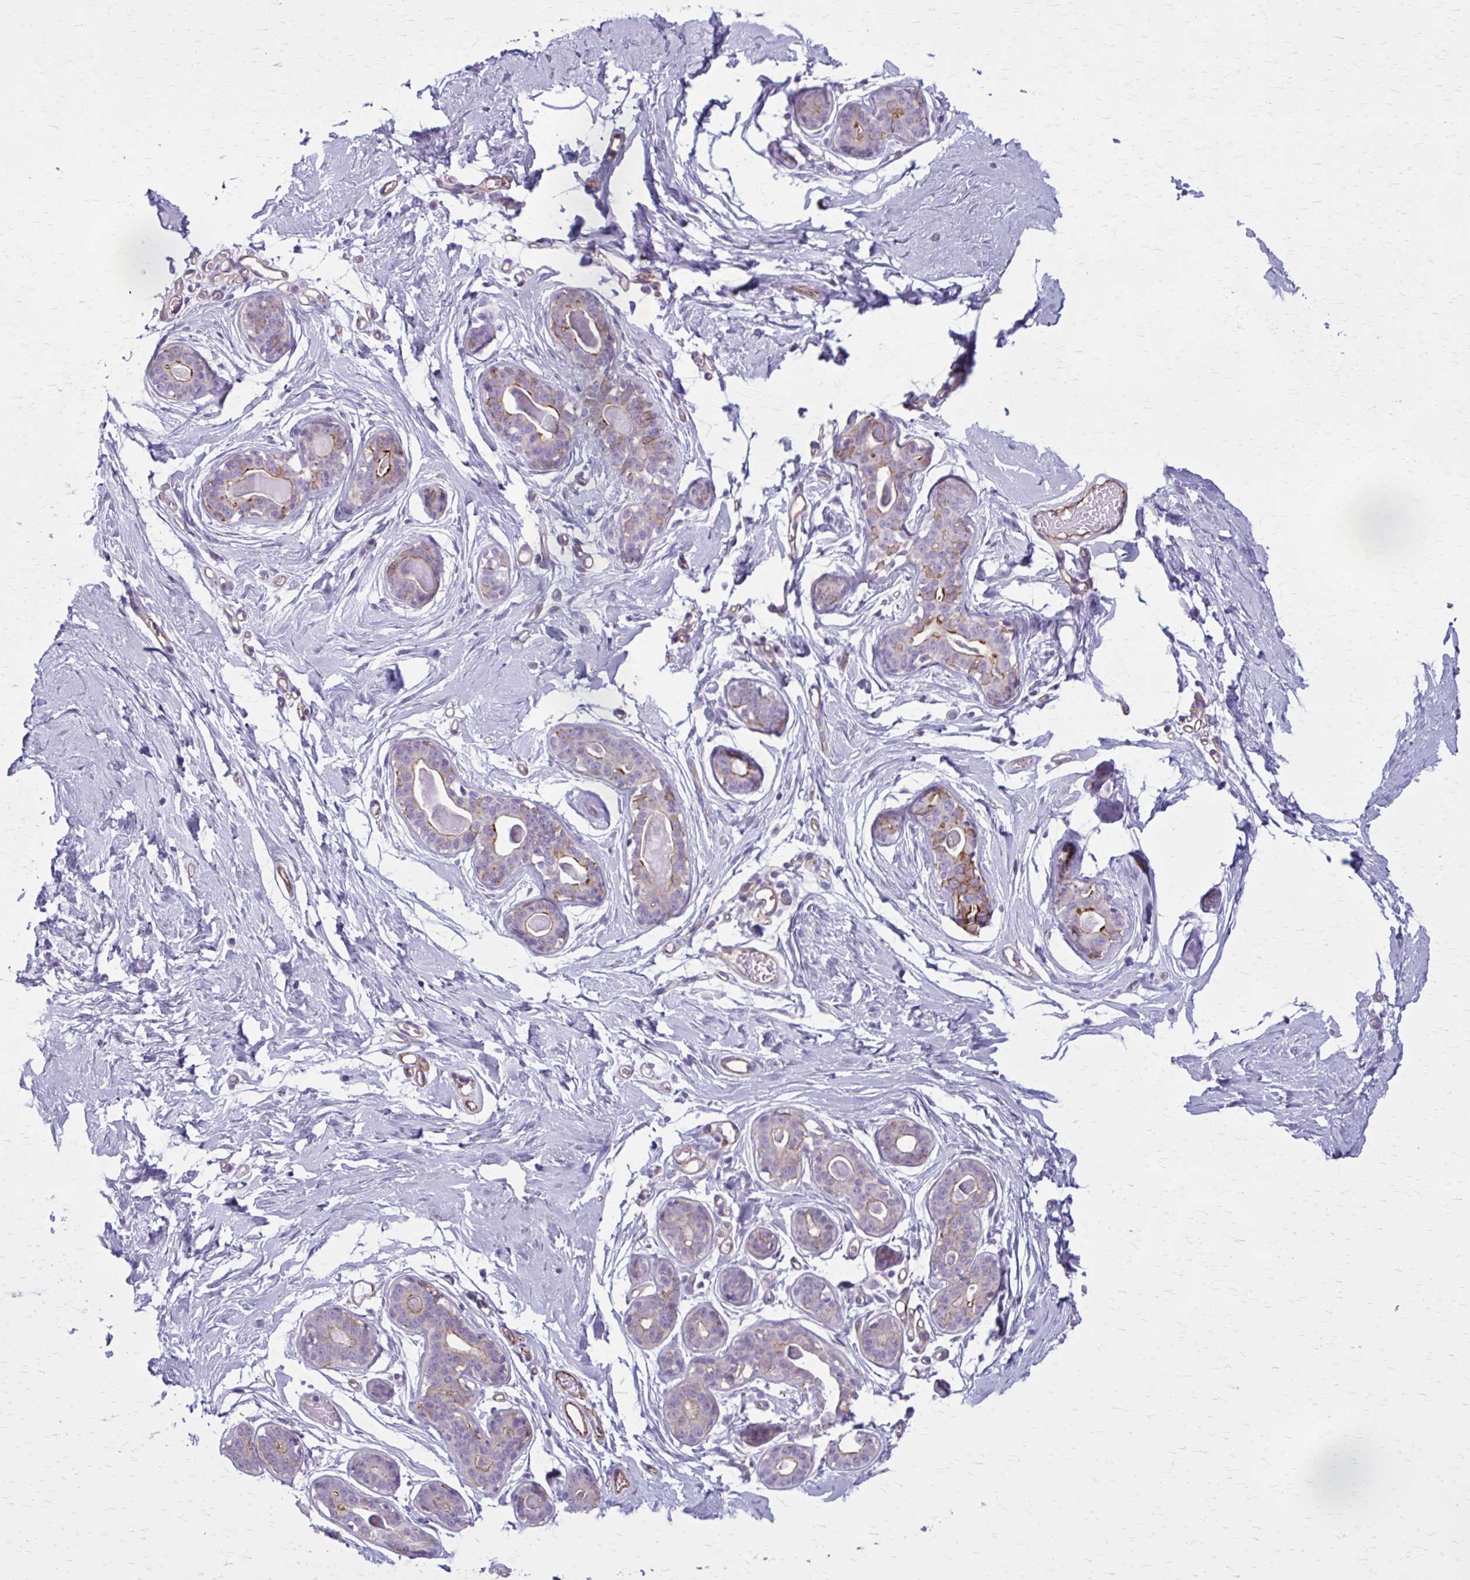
{"staining": {"intensity": "negative", "quantity": "none", "location": "none"}, "tissue": "breast", "cell_type": "Adipocytes", "image_type": "normal", "snomed": [{"axis": "morphology", "description": "Normal tissue, NOS"}, {"axis": "topography", "description": "Breast"}], "caption": "Human breast stained for a protein using immunohistochemistry shows no positivity in adipocytes.", "gene": "ZDHHC7", "patient": {"sex": "female", "age": 45}}